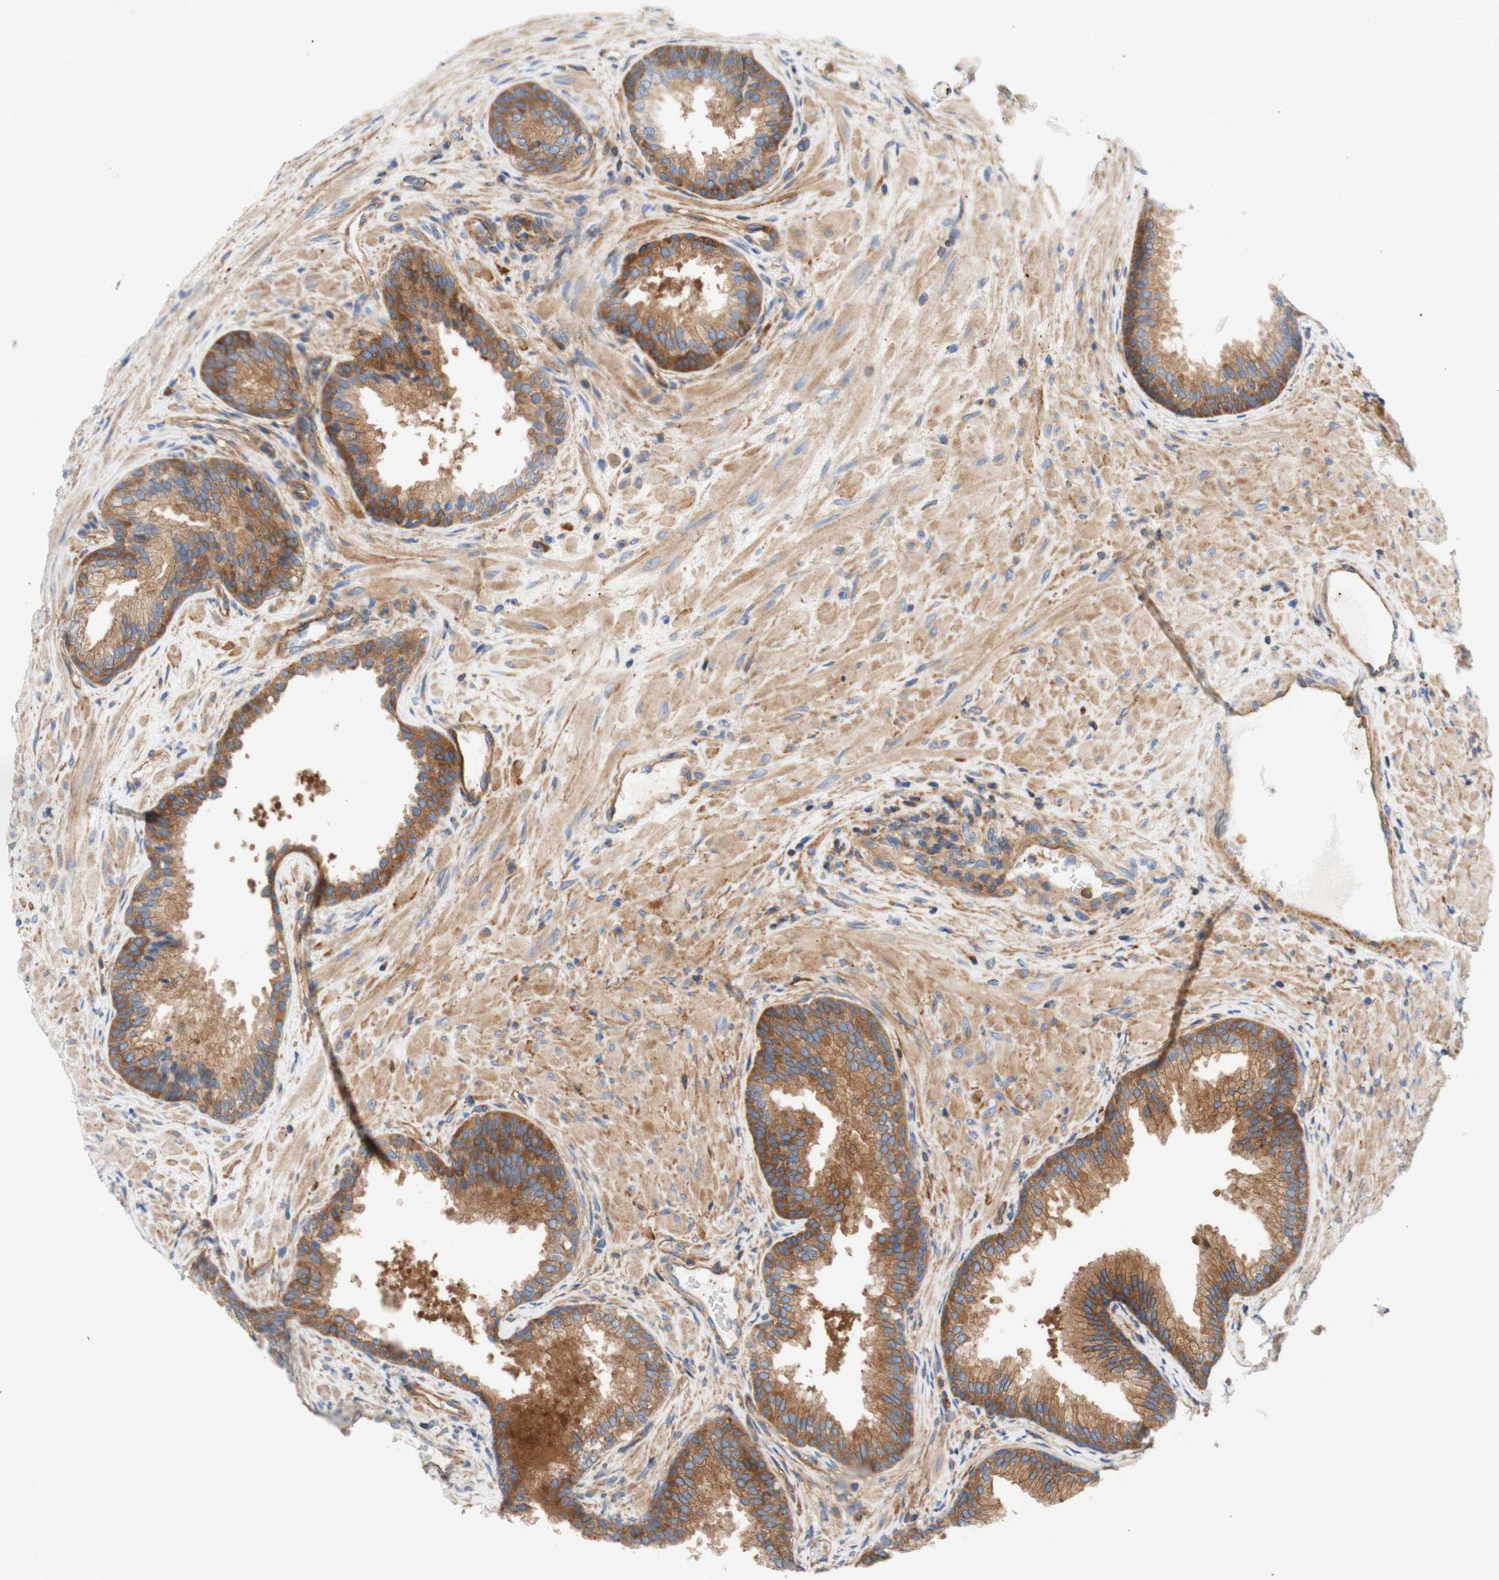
{"staining": {"intensity": "moderate", "quantity": "25%-75%", "location": "cytoplasmic/membranous"}, "tissue": "prostate", "cell_type": "Glandular cells", "image_type": "normal", "snomed": [{"axis": "morphology", "description": "Normal tissue, NOS"}, {"axis": "topography", "description": "Prostate"}], "caption": "A medium amount of moderate cytoplasmic/membranous positivity is present in about 25%-75% of glandular cells in normal prostate.", "gene": "STOM", "patient": {"sex": "male", "age": 76}}